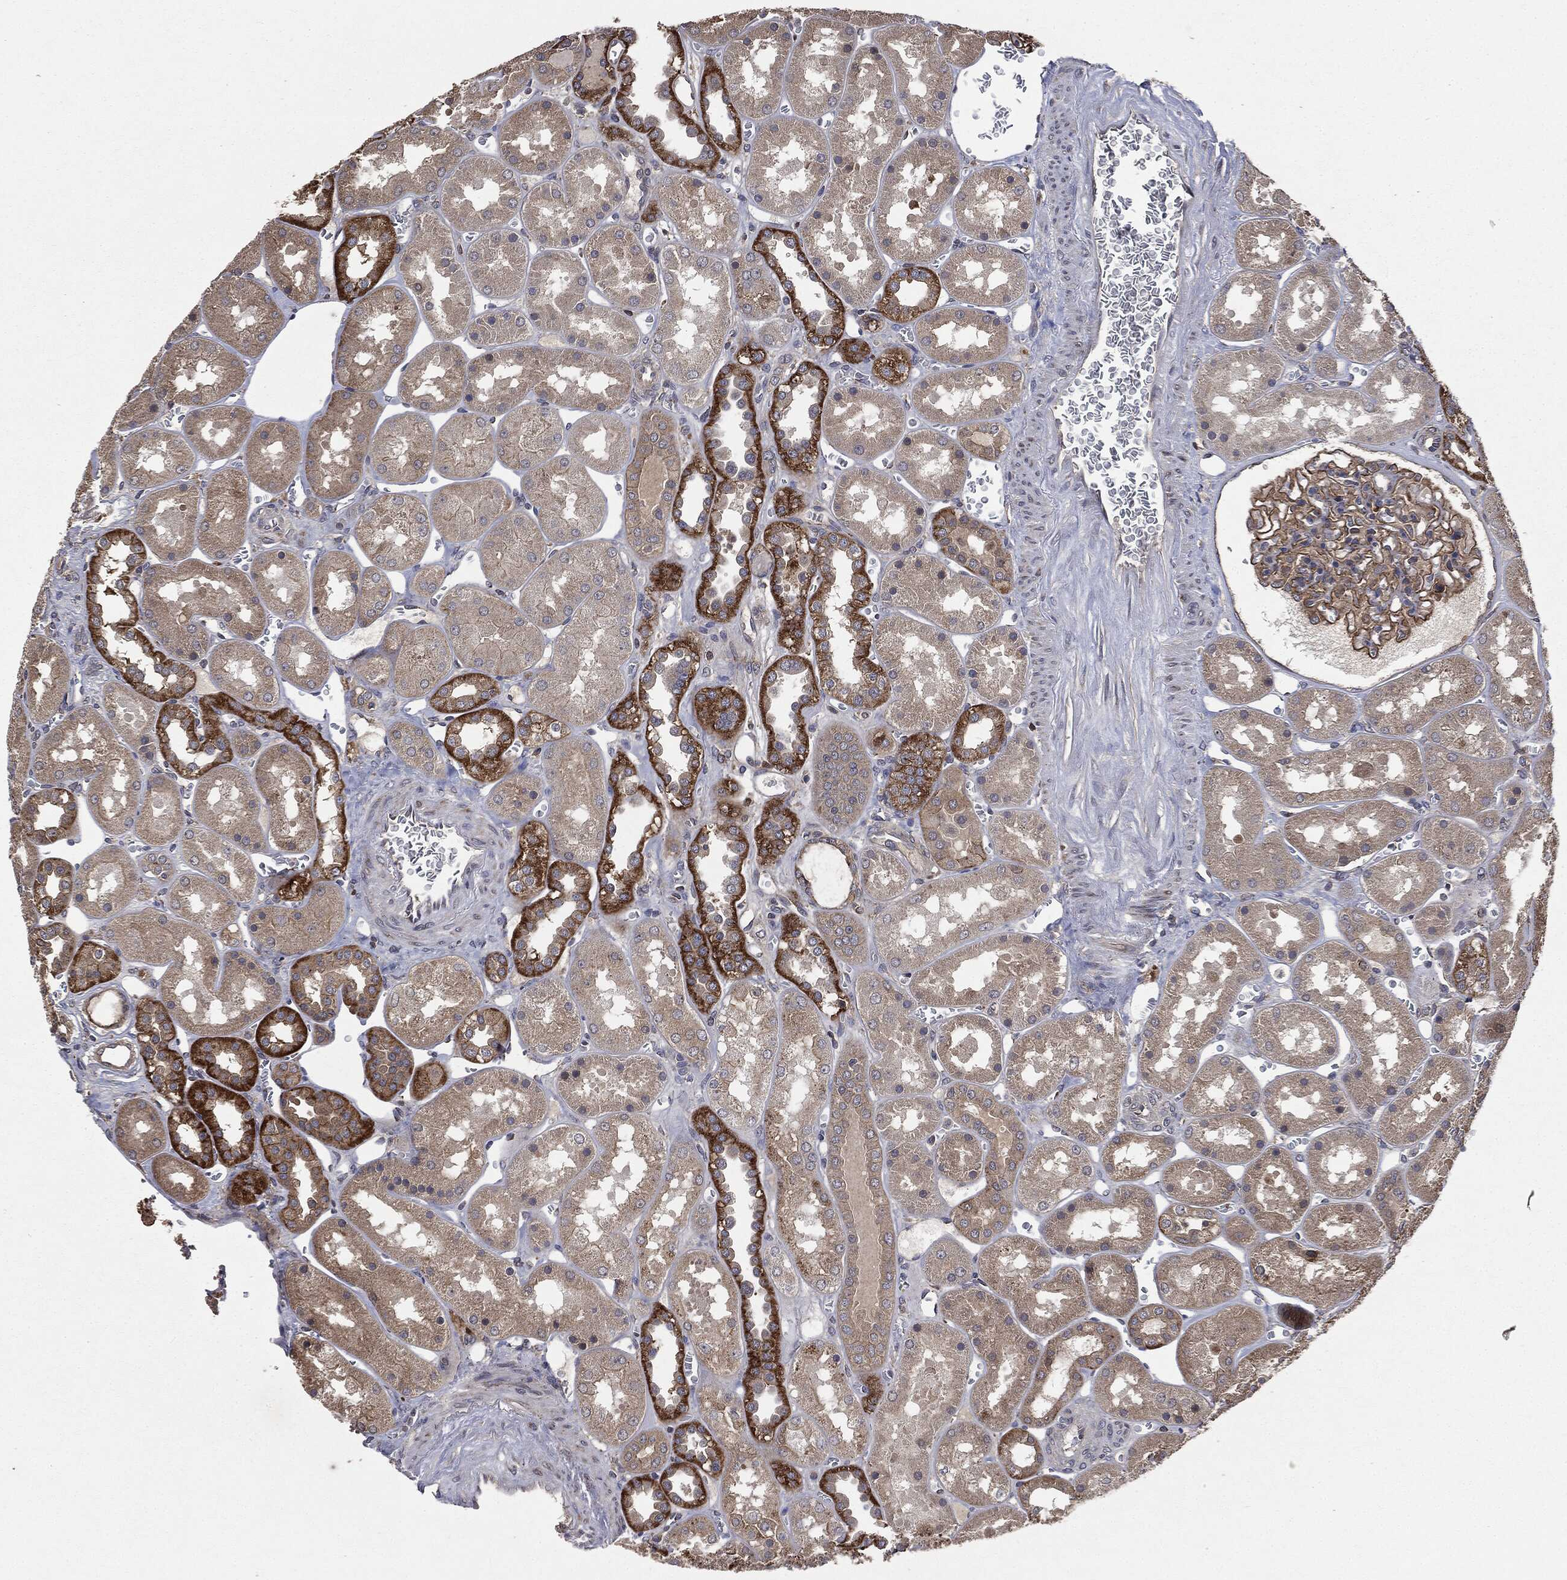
{"staining": {"intensity": "strong", "quantity": "25%-75%", "location": "cytoplasmic/membranous"}, "tissue": "kidney", "cell_type": "Cells in glomeruli", "image_type": "normal", "snomed": [{"axis": "morphology", "description": "Normal tissue, NOS"}, {"axis": "topography", "description": "Kidney"}], "caption": "Strong cytoplasmic/membranous staining is identified in about 25%-75% of cells in glomeruli in benign kidney. (Stains: DAB in brown, nuclei in blue, Microscopy: brightfield microscopy at high magnification).", "gene": "PLOD3", "patient": {"sex": "male", "age": 73}}